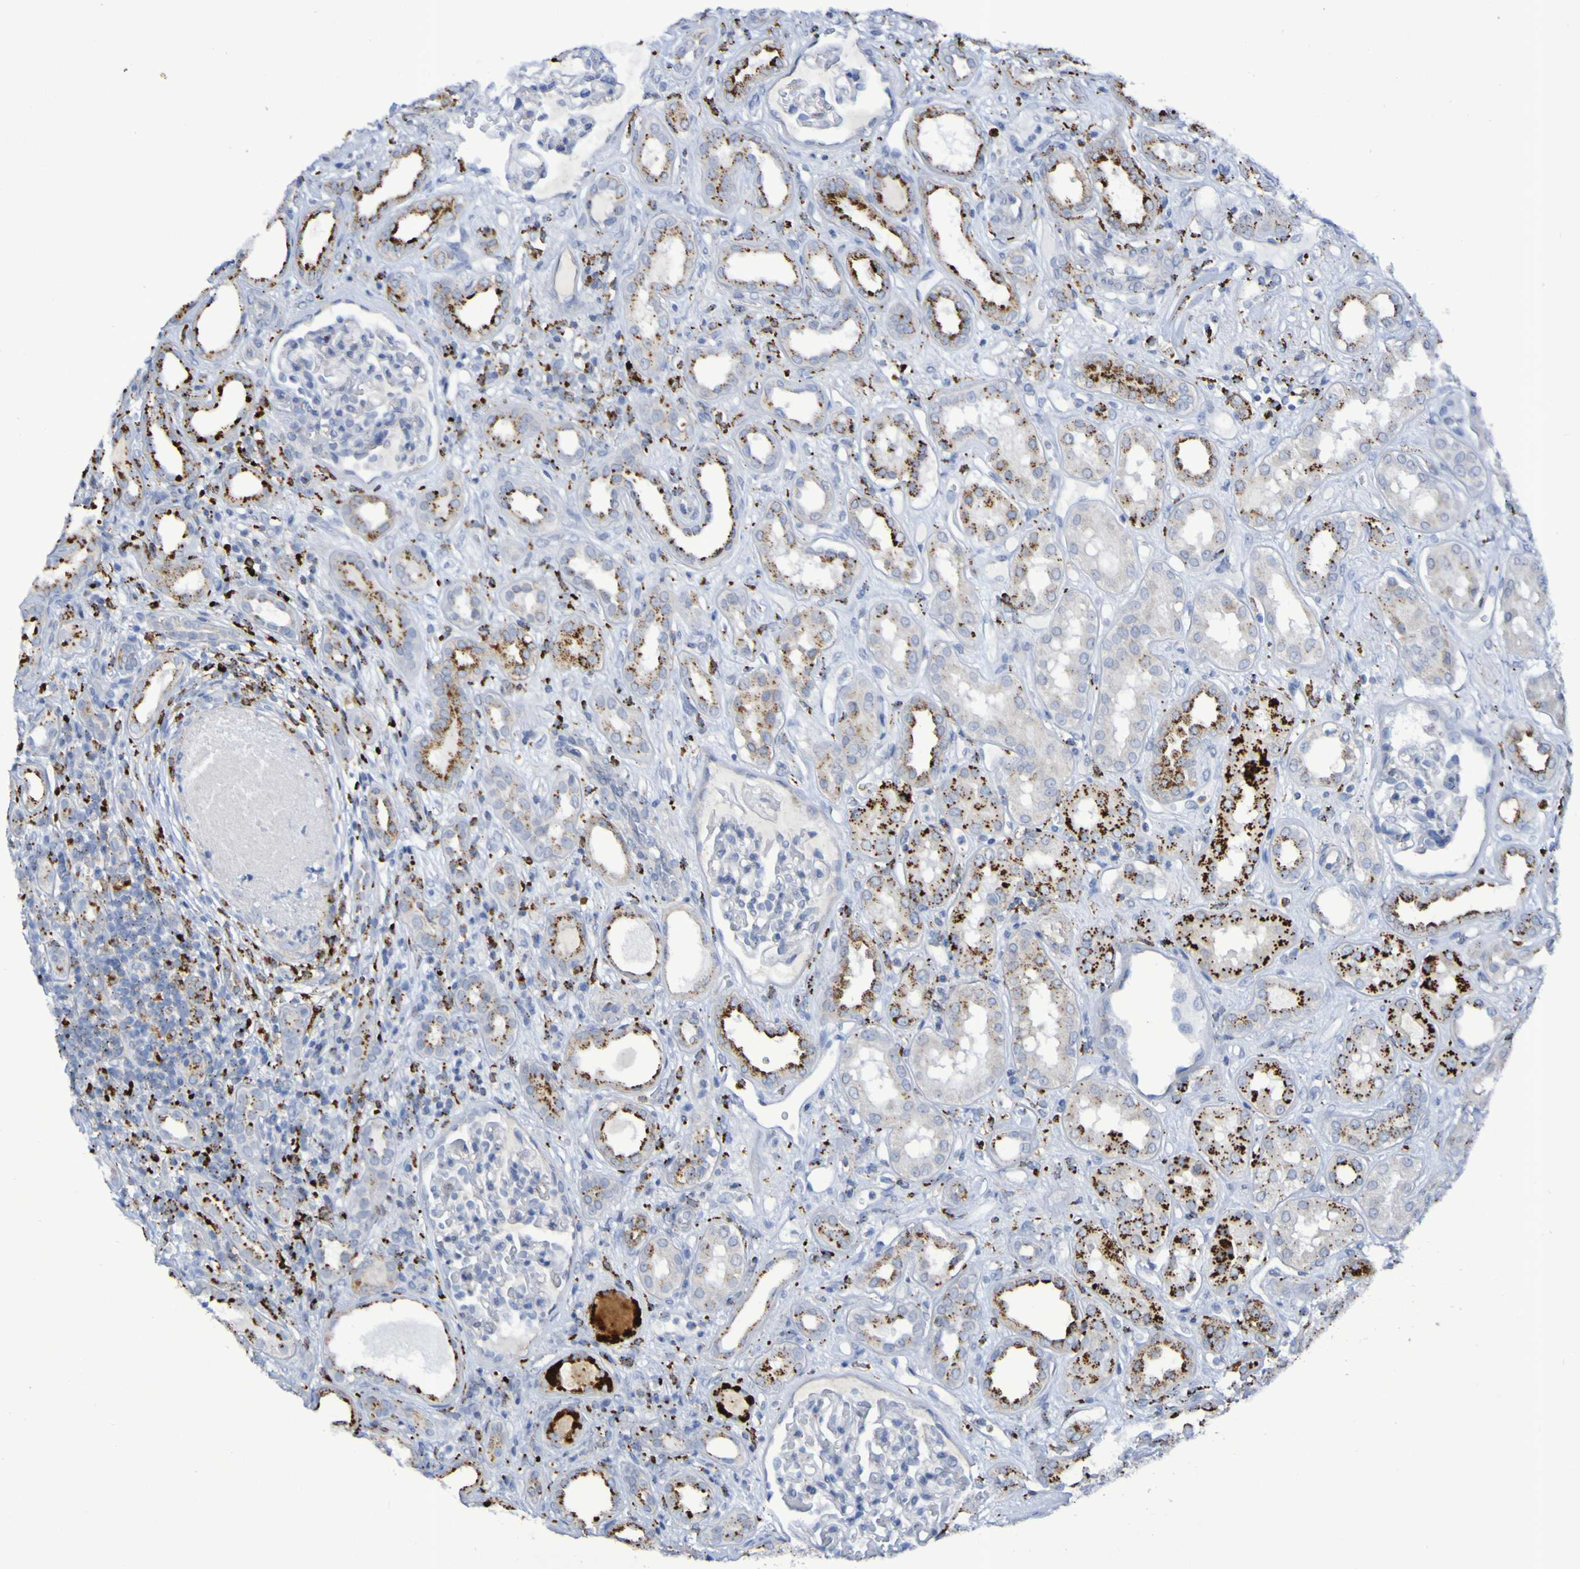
{"staining": {"intensity": "moderate", "quantity": "<25%", "location": "cytoplasmic/membranous"}, "tissue": "kidney", "cell_type": "Cells in glomeruli", "image_type": "normal", "snomed": [{"axis": "morphology", "description": "Normal tissue, NOS"}, {"axis": "topography", "description": "Kidney"}], "caption": "Immunohistochemical staining of normal human kidney reveals low levels of moderate cytoplasmic/membranous expression in about <25% of cells in glomeruli. (IHC, brightfield microscopy, high magnification).", "gene": "TPH1", "patient": {"sex": "male", "age": 59}}